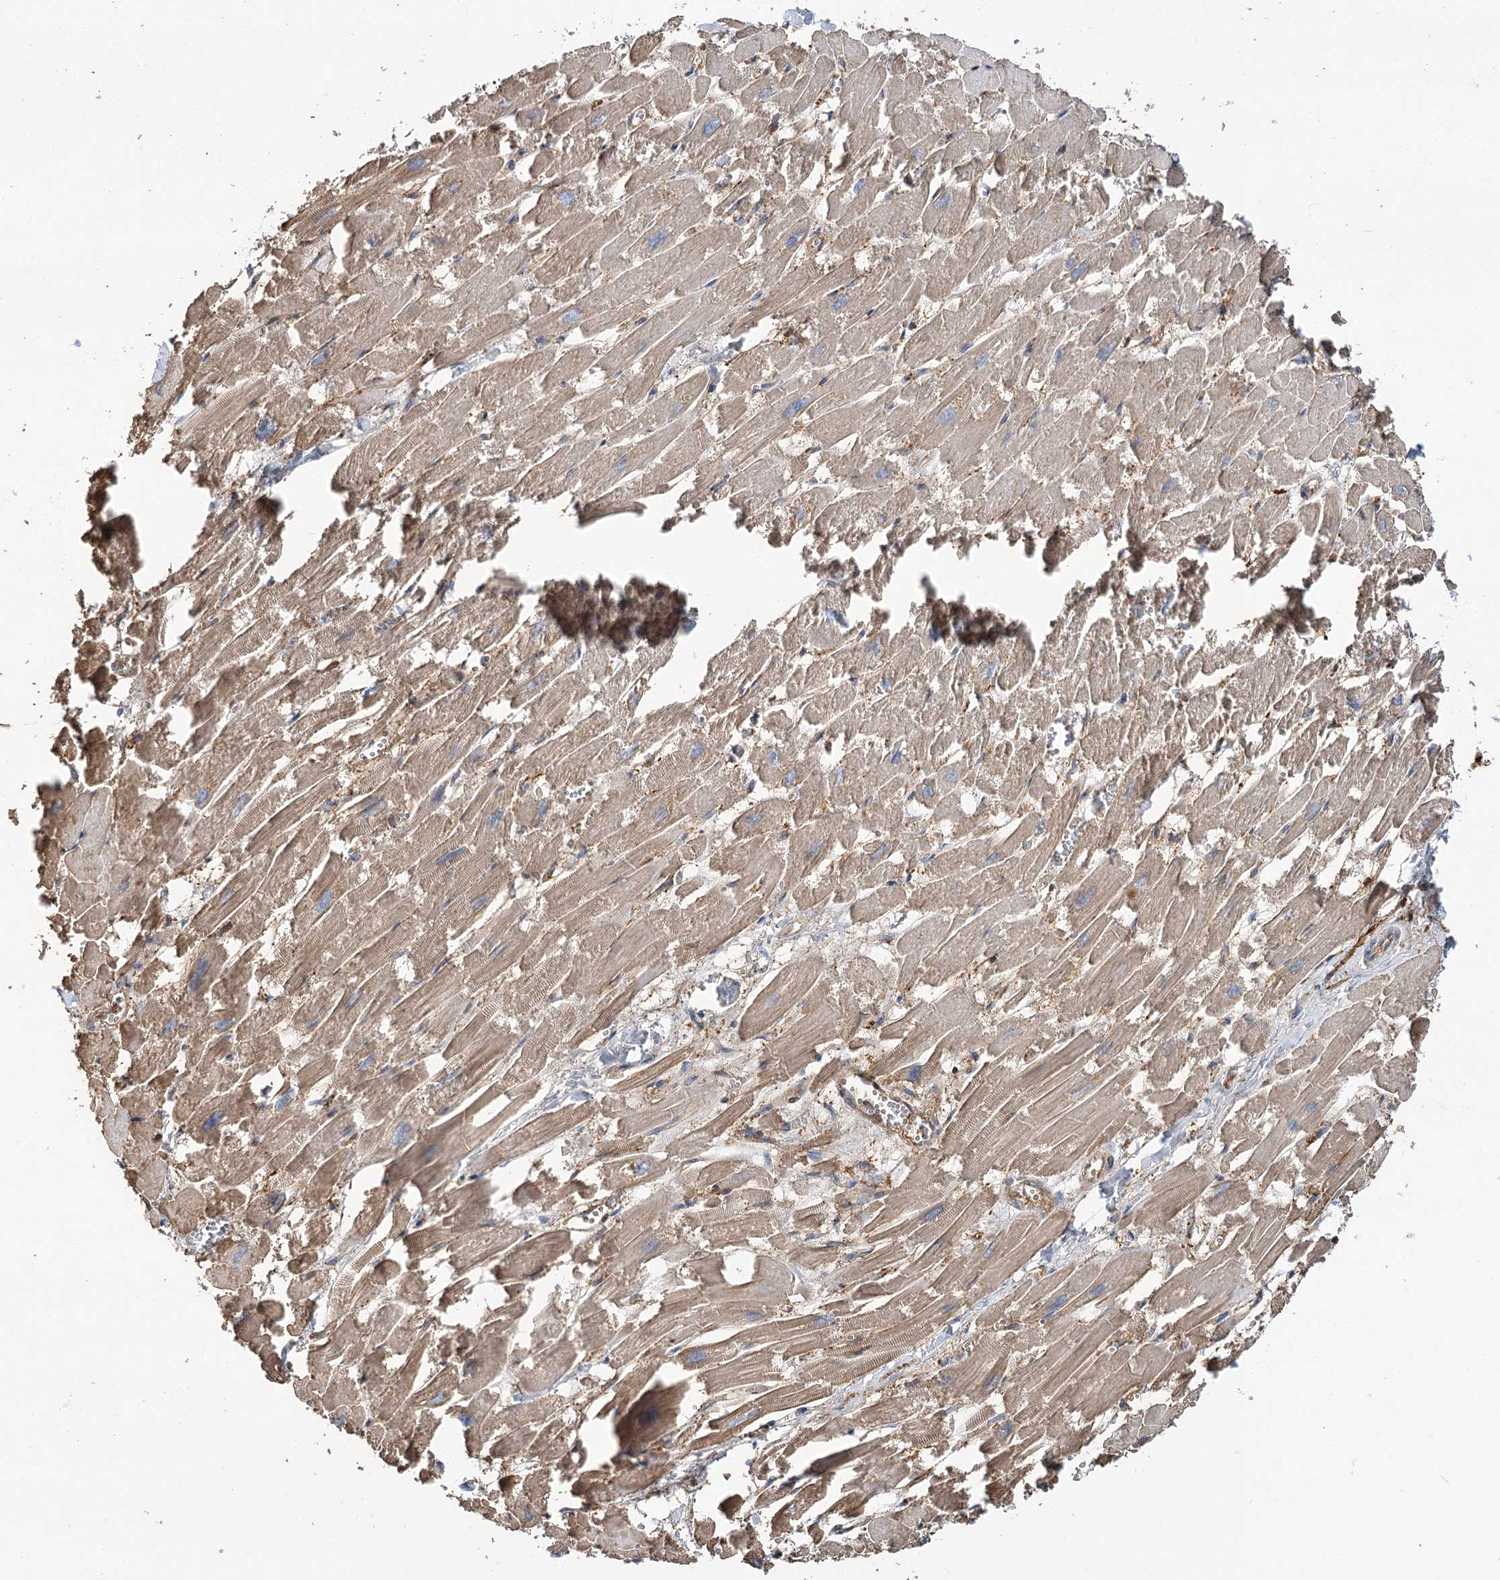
{"staining": {"intensity": "weak", "quantity": ">75%", "location": "cytoplasmic/membranous"}, "tissue": "heart muscle", "cell_type": "Cardiomyocytes", "image_type": "normal", "snomed": [{"axis": "morphology", "description": "Normal tissue, NOS"}, {"axis": "topography", "description": "Heart"}], "caption": "Immunohistochemical staining of normal heart muscle reveals low levels of weak cytoplasmic/membranous positivity in approximately >75% of cardiomyocytes. The protein of interest is shown in brown color, while the nuclei are stained blue.", "gene": "GUSB", "patient": {"sex": "male", "age": 54}}